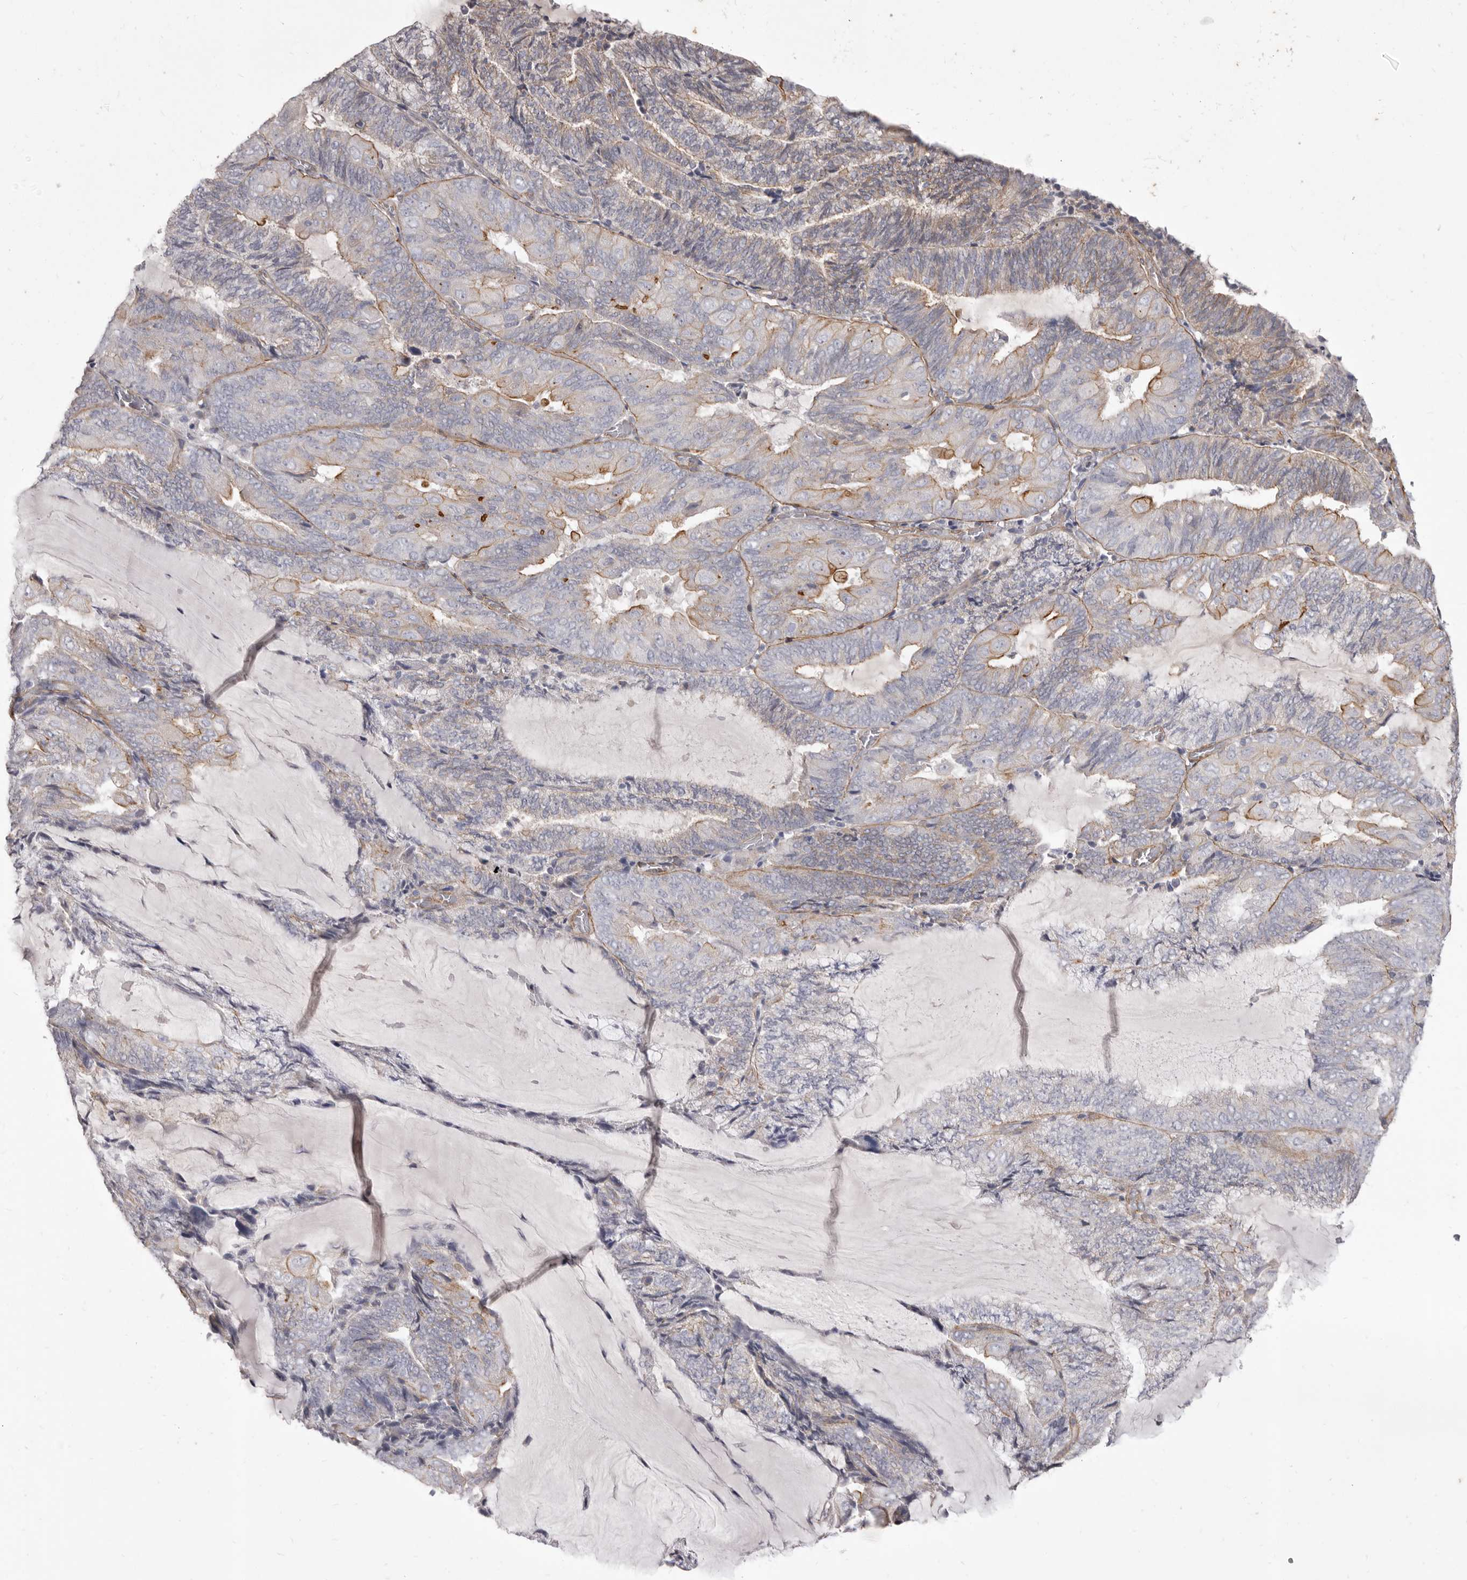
{"staining": {"intensity": "weak", "quantity": "<25%", "location": "cytoplasmic/membranous"}, "tissue": "endometrial cancer", "cell_type": "Tumor cells", "image_type": "cancer", "snomed": [{"axis": "morphology", "description": "Adenocarcinoma, NOS"}, {"axis": "topography", "description": "Endometrium"}], "caption": "Adenocarcinoma (endometrial) was stained to show a protein in brown. There is no significant staining in tumor cells. (DAB (3,3'-diaminobenzidine) immunohistochemistry (IHC), high magnification).", "gene": "P2RX6", "patient": {"sex": "female", "age": 81}}